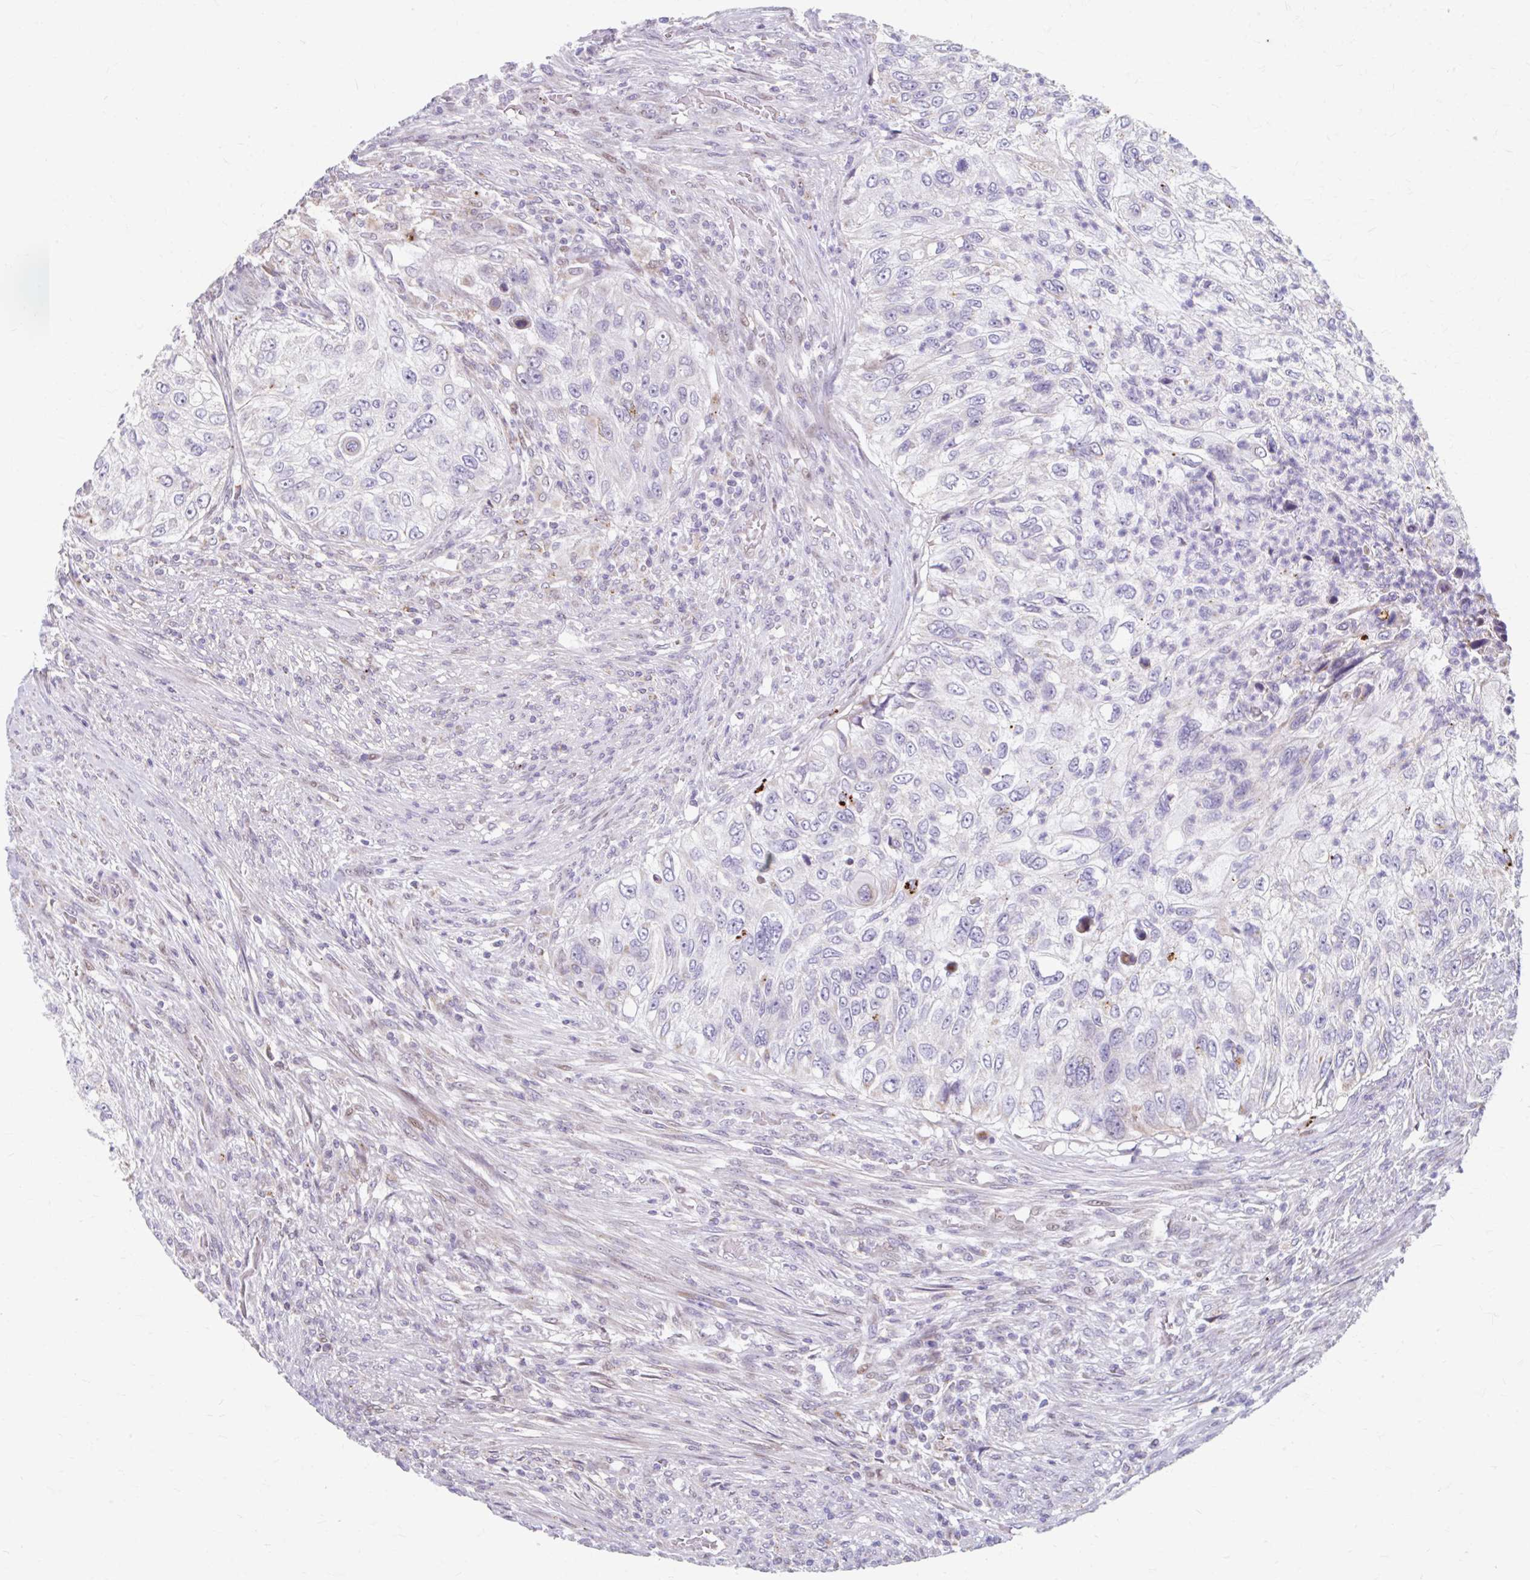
{"staining": {"intensity": "negative", "quantity": "none", "location": "none"}, "tissue": "urothelial cancer", "cell_type": "Tumor cells", "image_type": "cancer", "snomed": [{"axis": "morphology", "description": "Urothelial carcinoma, High grade"}, {"axis": "topography", "description": "Urinary bladder"}], "caption": "A high-resolution micrograph shows immunohistochemistry (IHC) staining of high-grade urothelial carcinoma, which demonstrates no significant expression in tumor cells.", "gene": "BEAN1", "patient": {"sex": "female", "age": 60}}